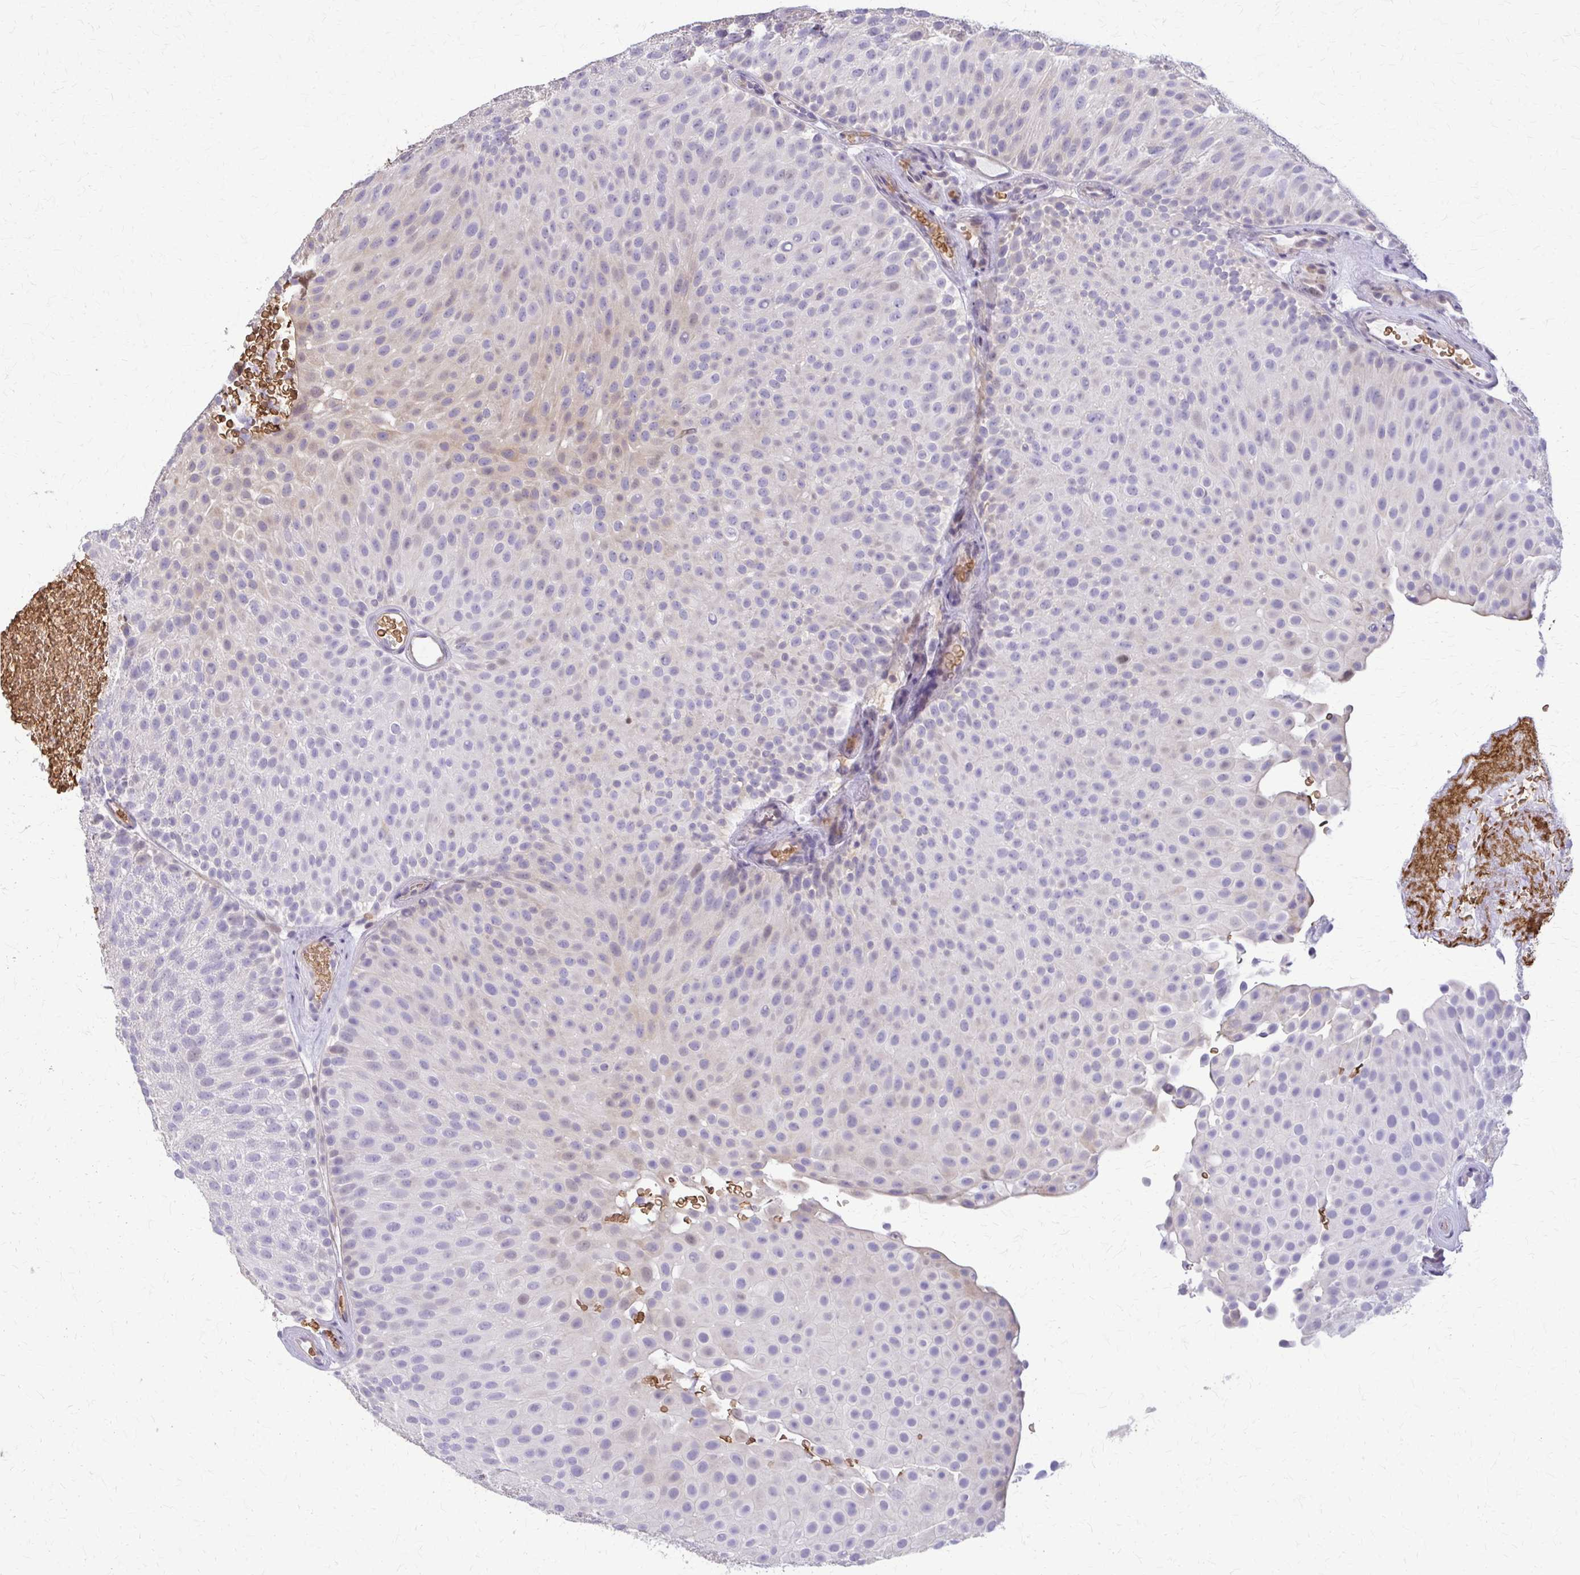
{"staining": {"intensity": "negative", "quantity": "none", "location": "none"}, "tissue": "urothelial cancer", "cell_type": "Tumor cells", "image_type": "cancer", "snomed": [{"axis": "morphology", "description": "Urothelial carcinoma, Low grade"}, {"axis": "topography", "description": "Urinary bladder"}], "caption": "Human low-grade urothelial carcinoma stained for a protein using IHC reveals no staining in tumor cells.", "gene": "ZNF34", "patient": {"sex": "male", "age": 78}}